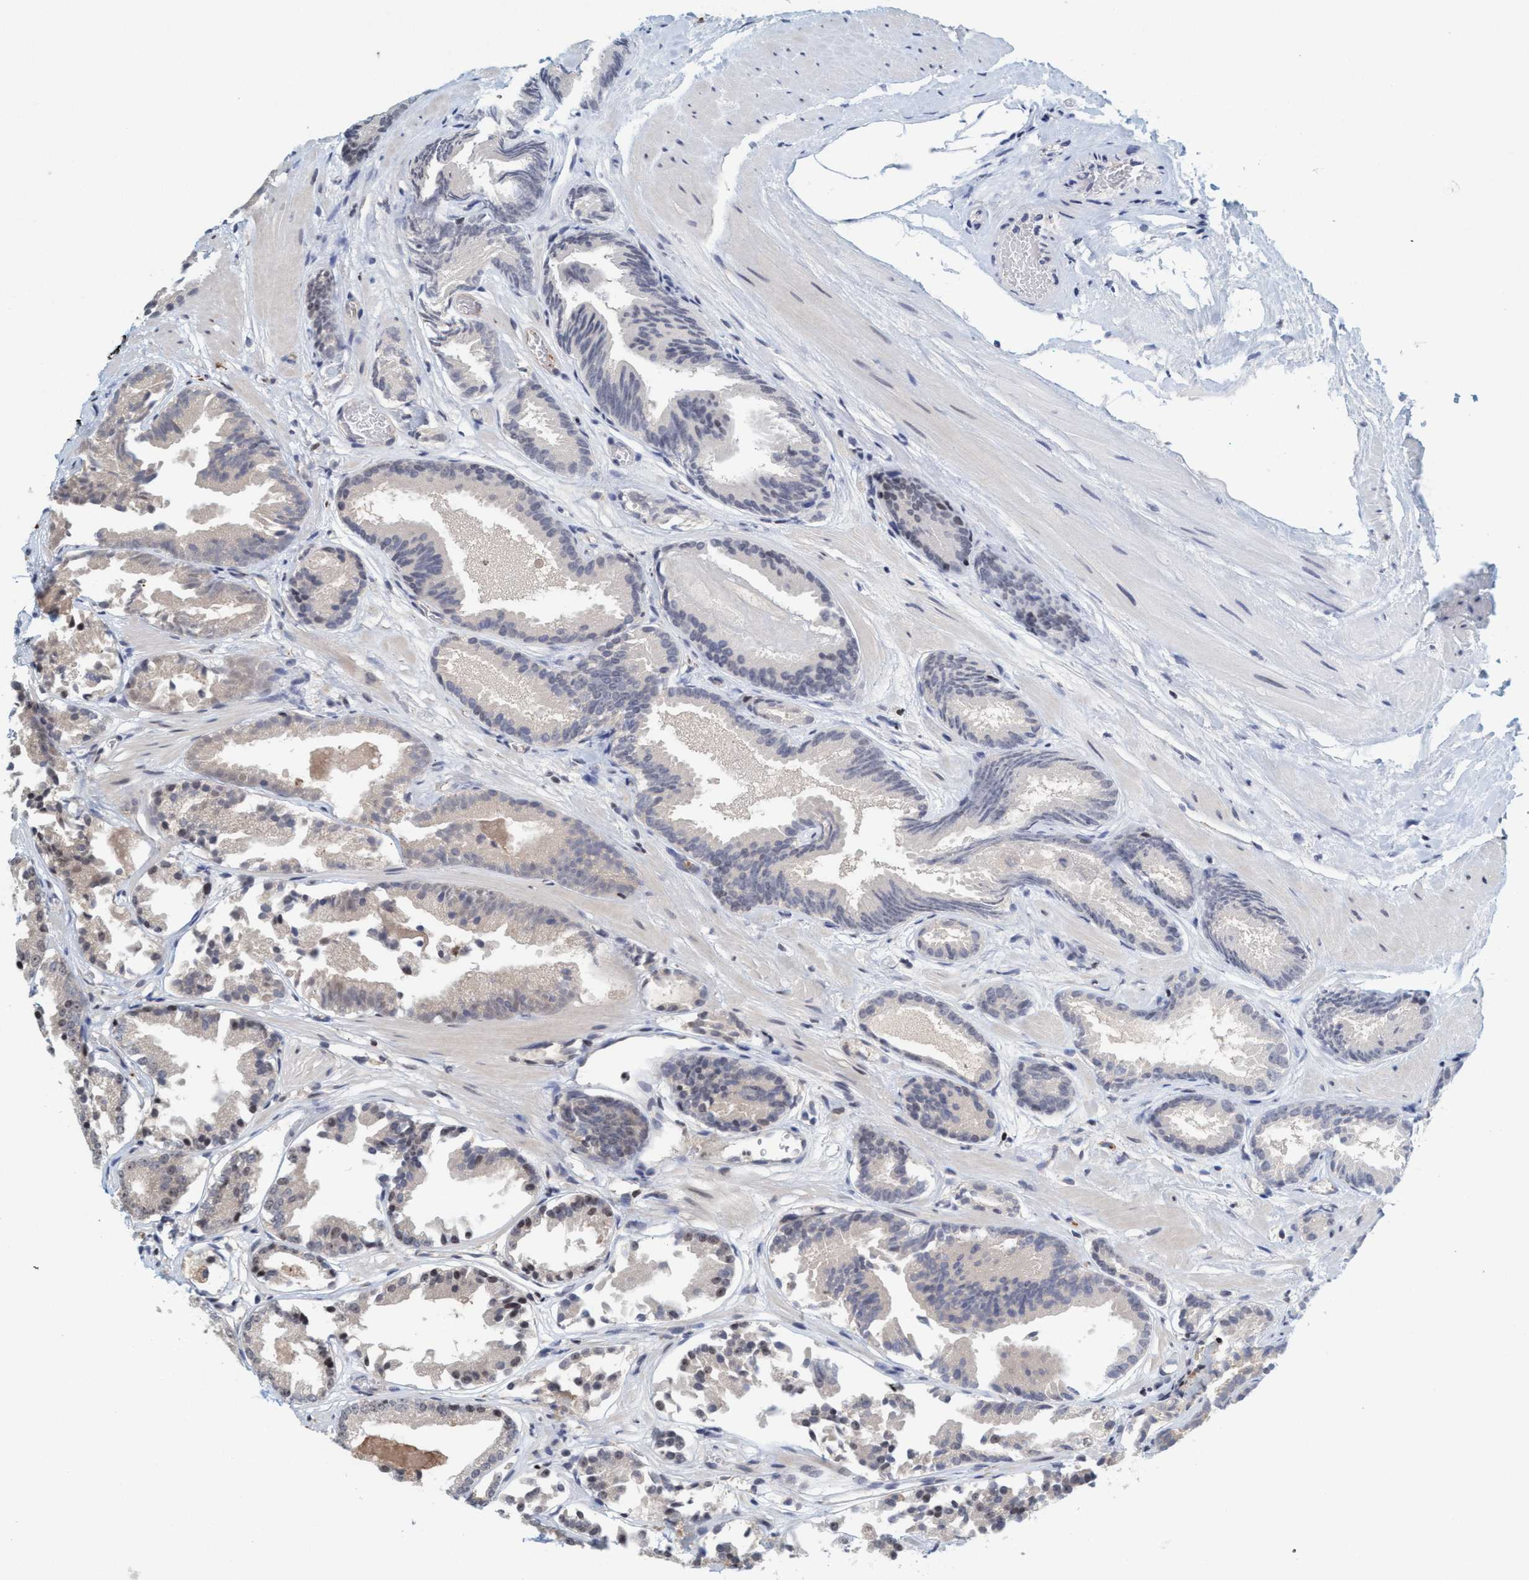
{"staining": {"intensity": "negative", "quantity": "none", "location": "none"}, "tissue": "prostate cancer", "cell_type": "Tumor cells", "image_type": "cancer", "snomed": [{"axis": "morphology", "description": "Adenocarcinoma, Low grade"}, {"axis": "topography", "description": "Prostate"}], "caption": "This is an immunohistochemistry (IHC) image of prostate low-grade adenocarcinoma. There is no positivity in tumor cells.", "gene": "SMCR8", "patient": {"sex": "male", "age": 51}}